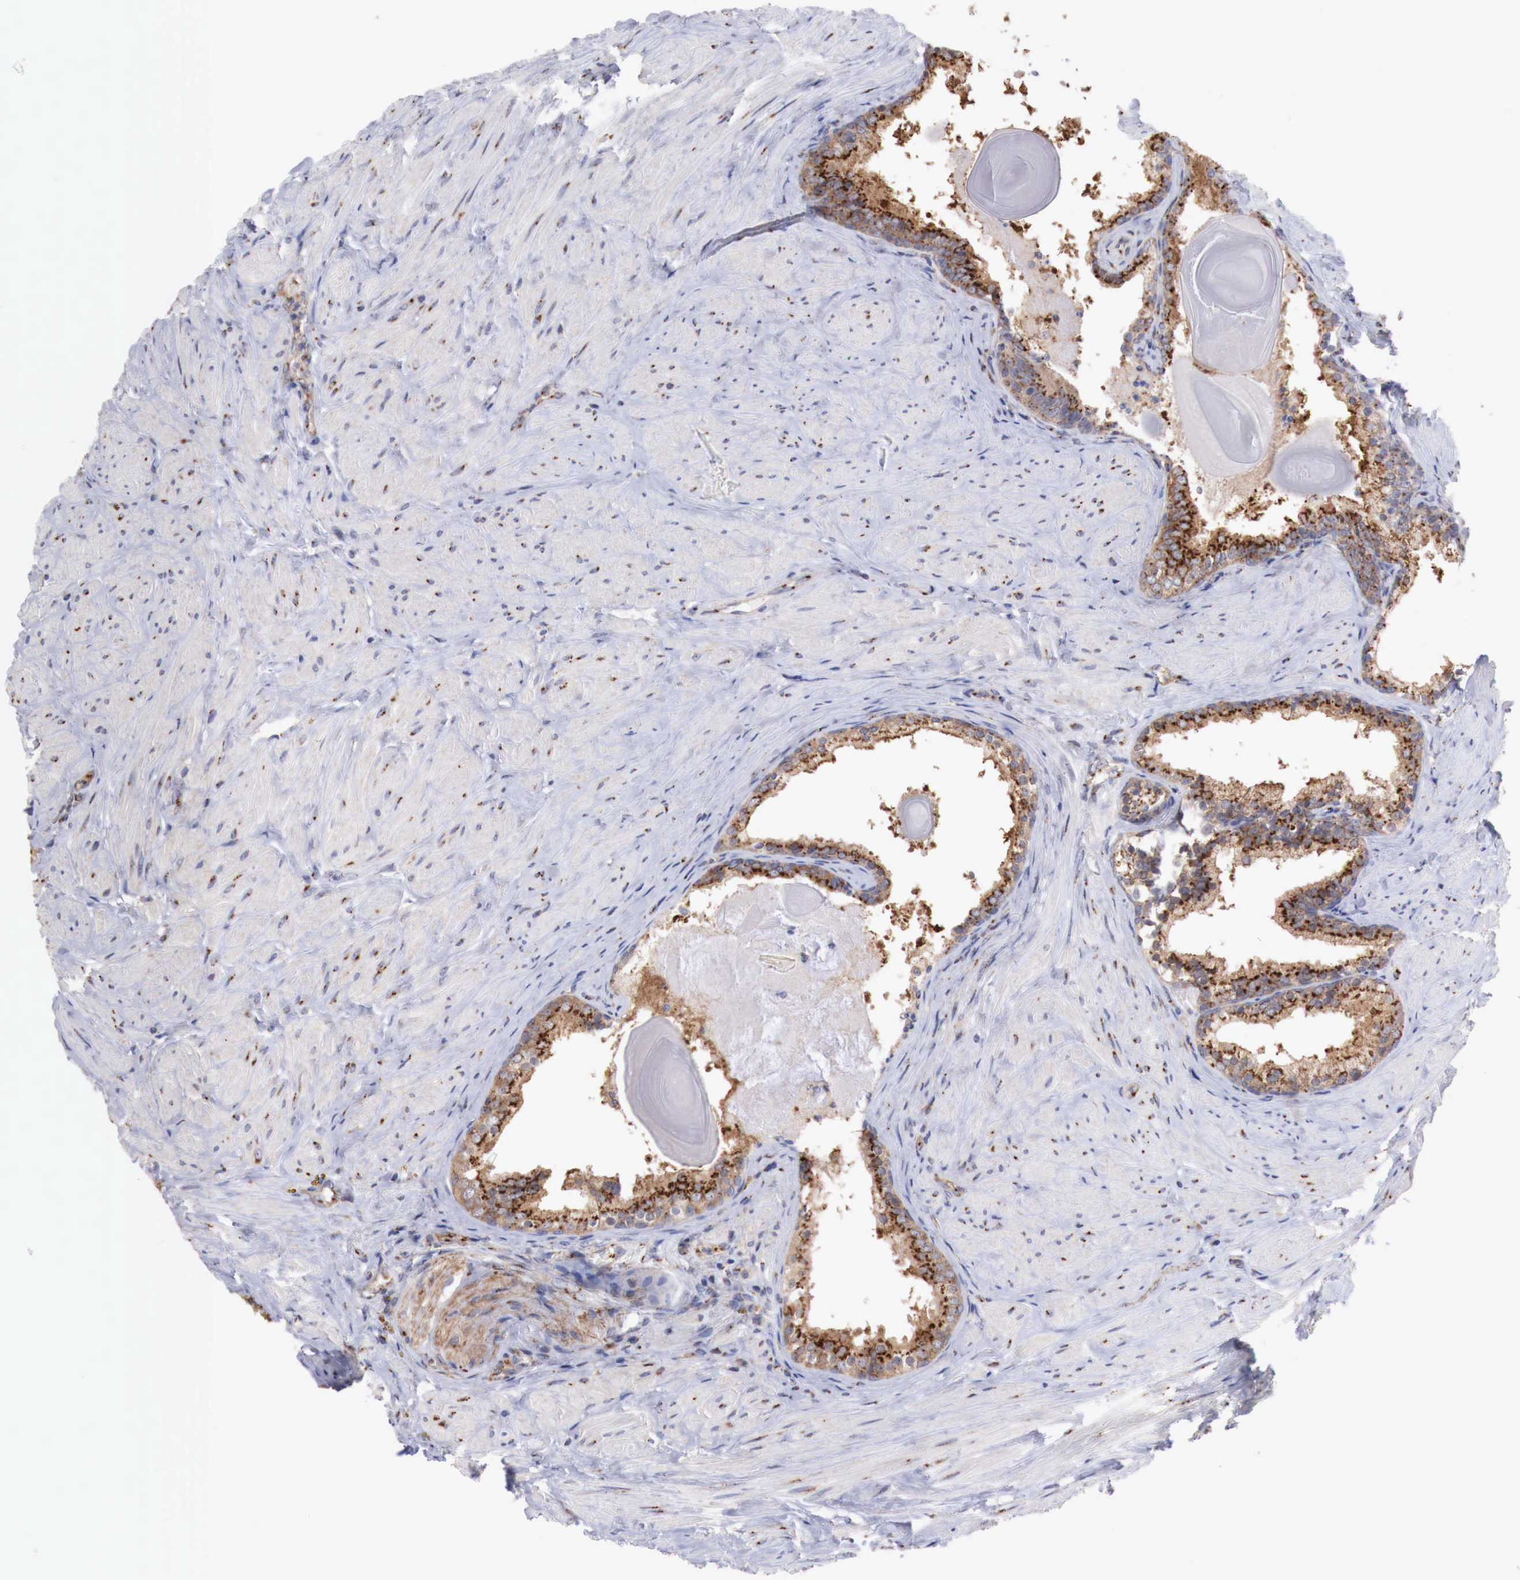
{"staining": {"intensity": "moderate", "quantity": ">75%", "location": "cytoplasmic/membranous"}, "tissue": "prostate", "cell_type": "Glandular cells", "image_type": "normal", "snomed": [{"axis": "morphology", "description": "Normal tissue, NOS"}, {"axis": "topography", "description": "Prostate"}], "caption": "Protein staining shows moderate cytoplasmic/membranous expression in approximately >75% of glandular cells in normal prostate. Ihc stains the protein in brown and the nuclei are stained blue.", "gene": "SYAP1", "patient": {"sex": "male", "age": 65}}